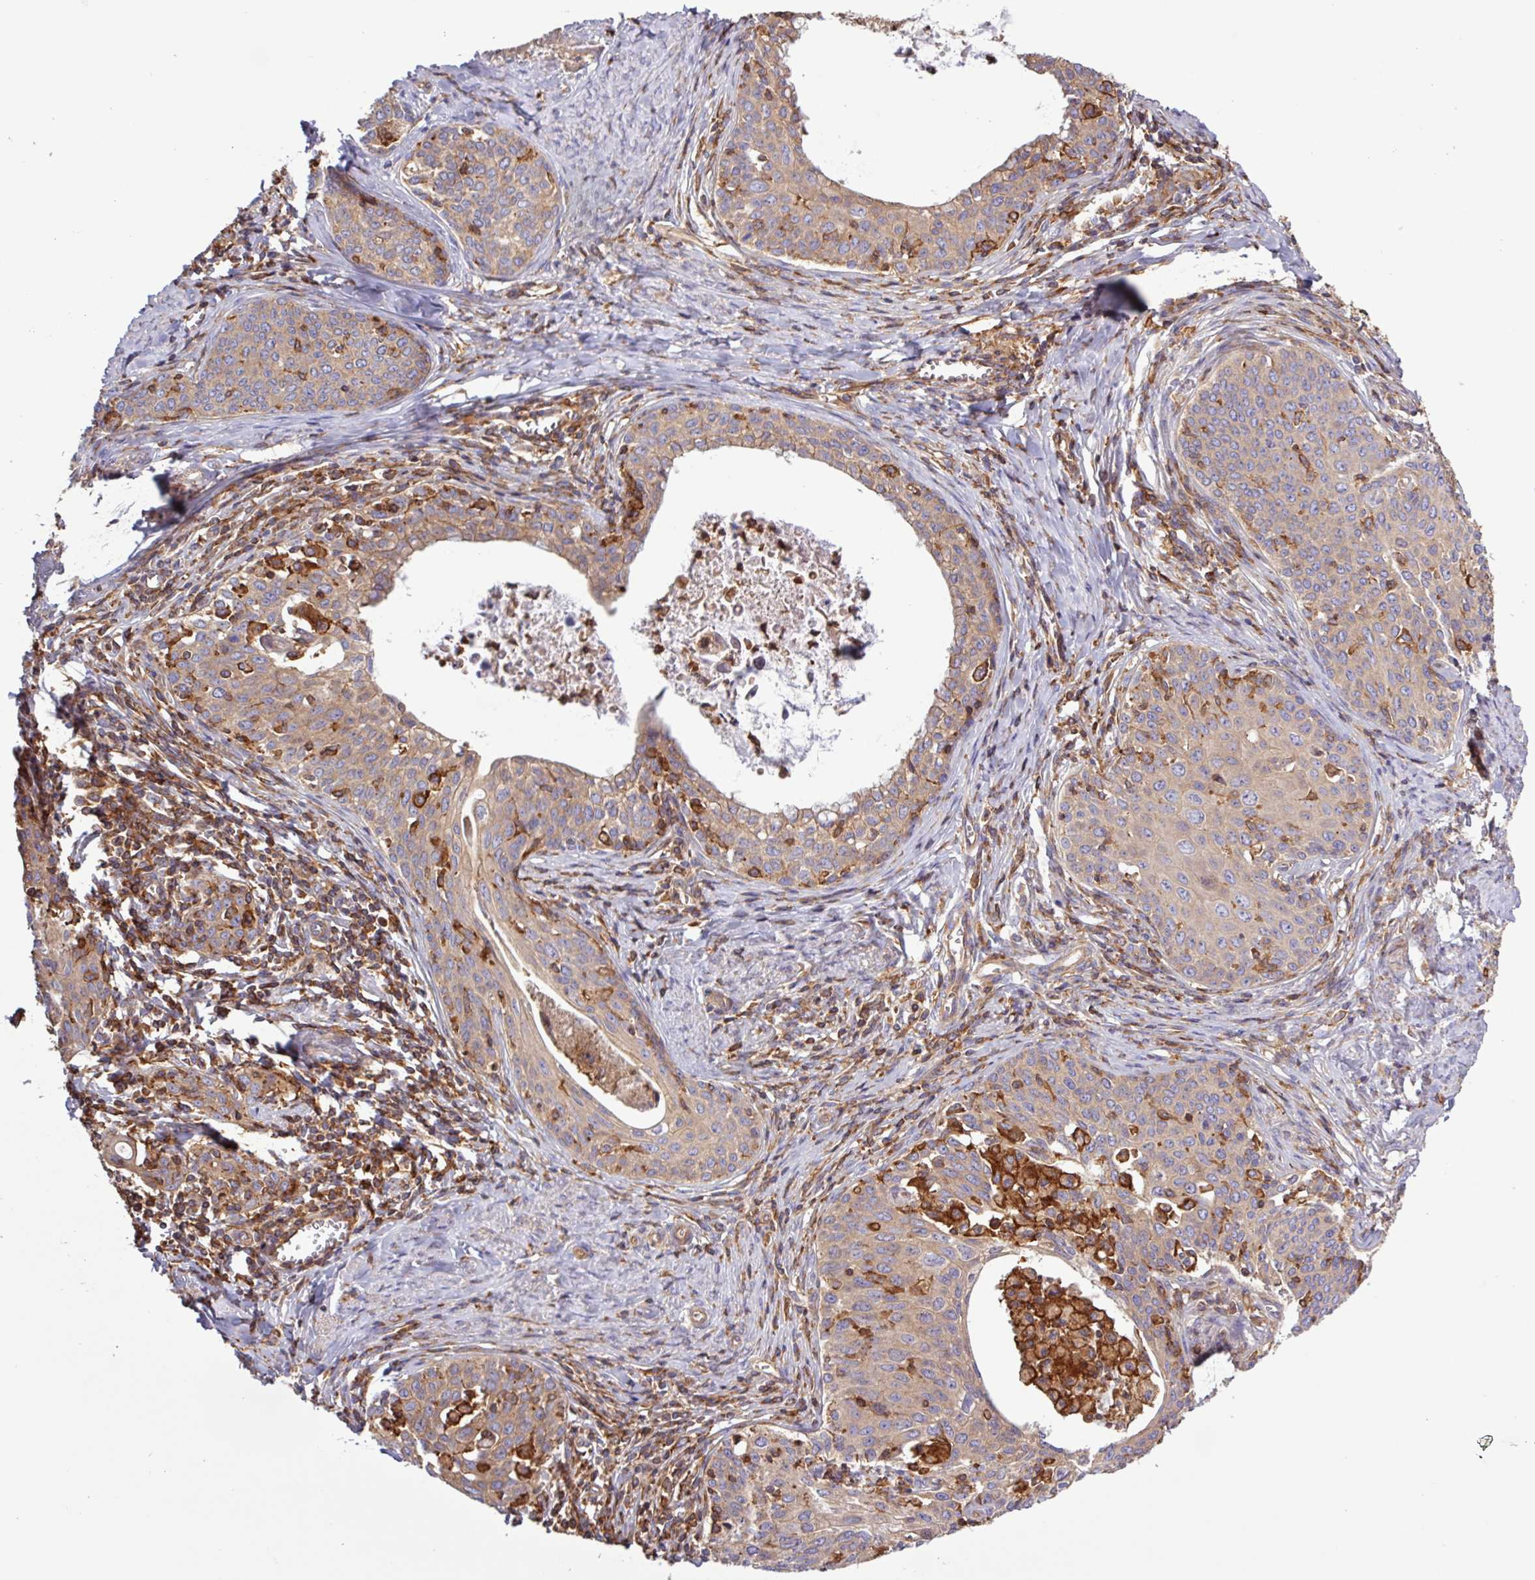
{"staining": {"intensity": "weak", "quantity": ">75%", "location": "cytoplasmic/membranous"}, "tissue": "cervical cancer", "cell_type": "Tumor cells", "image_type": "cancer", "snomed": [{"axis": "morphology", "description": "Squamous cell carcinoma, NOS"}, {"axis": "morphology", "description": "Adenocarcinoma, NOS"}, {"axis": "topography", "description": "Cervix"}], "caption": "A low amount of weak cytoplasmic/membranous positivity is present in about >75% of tumor cells in cervical cancer (squamous cell carcinoma) tissue.", "gene": "ACTR3", "patient": {"sex": "female", "age": 52}}